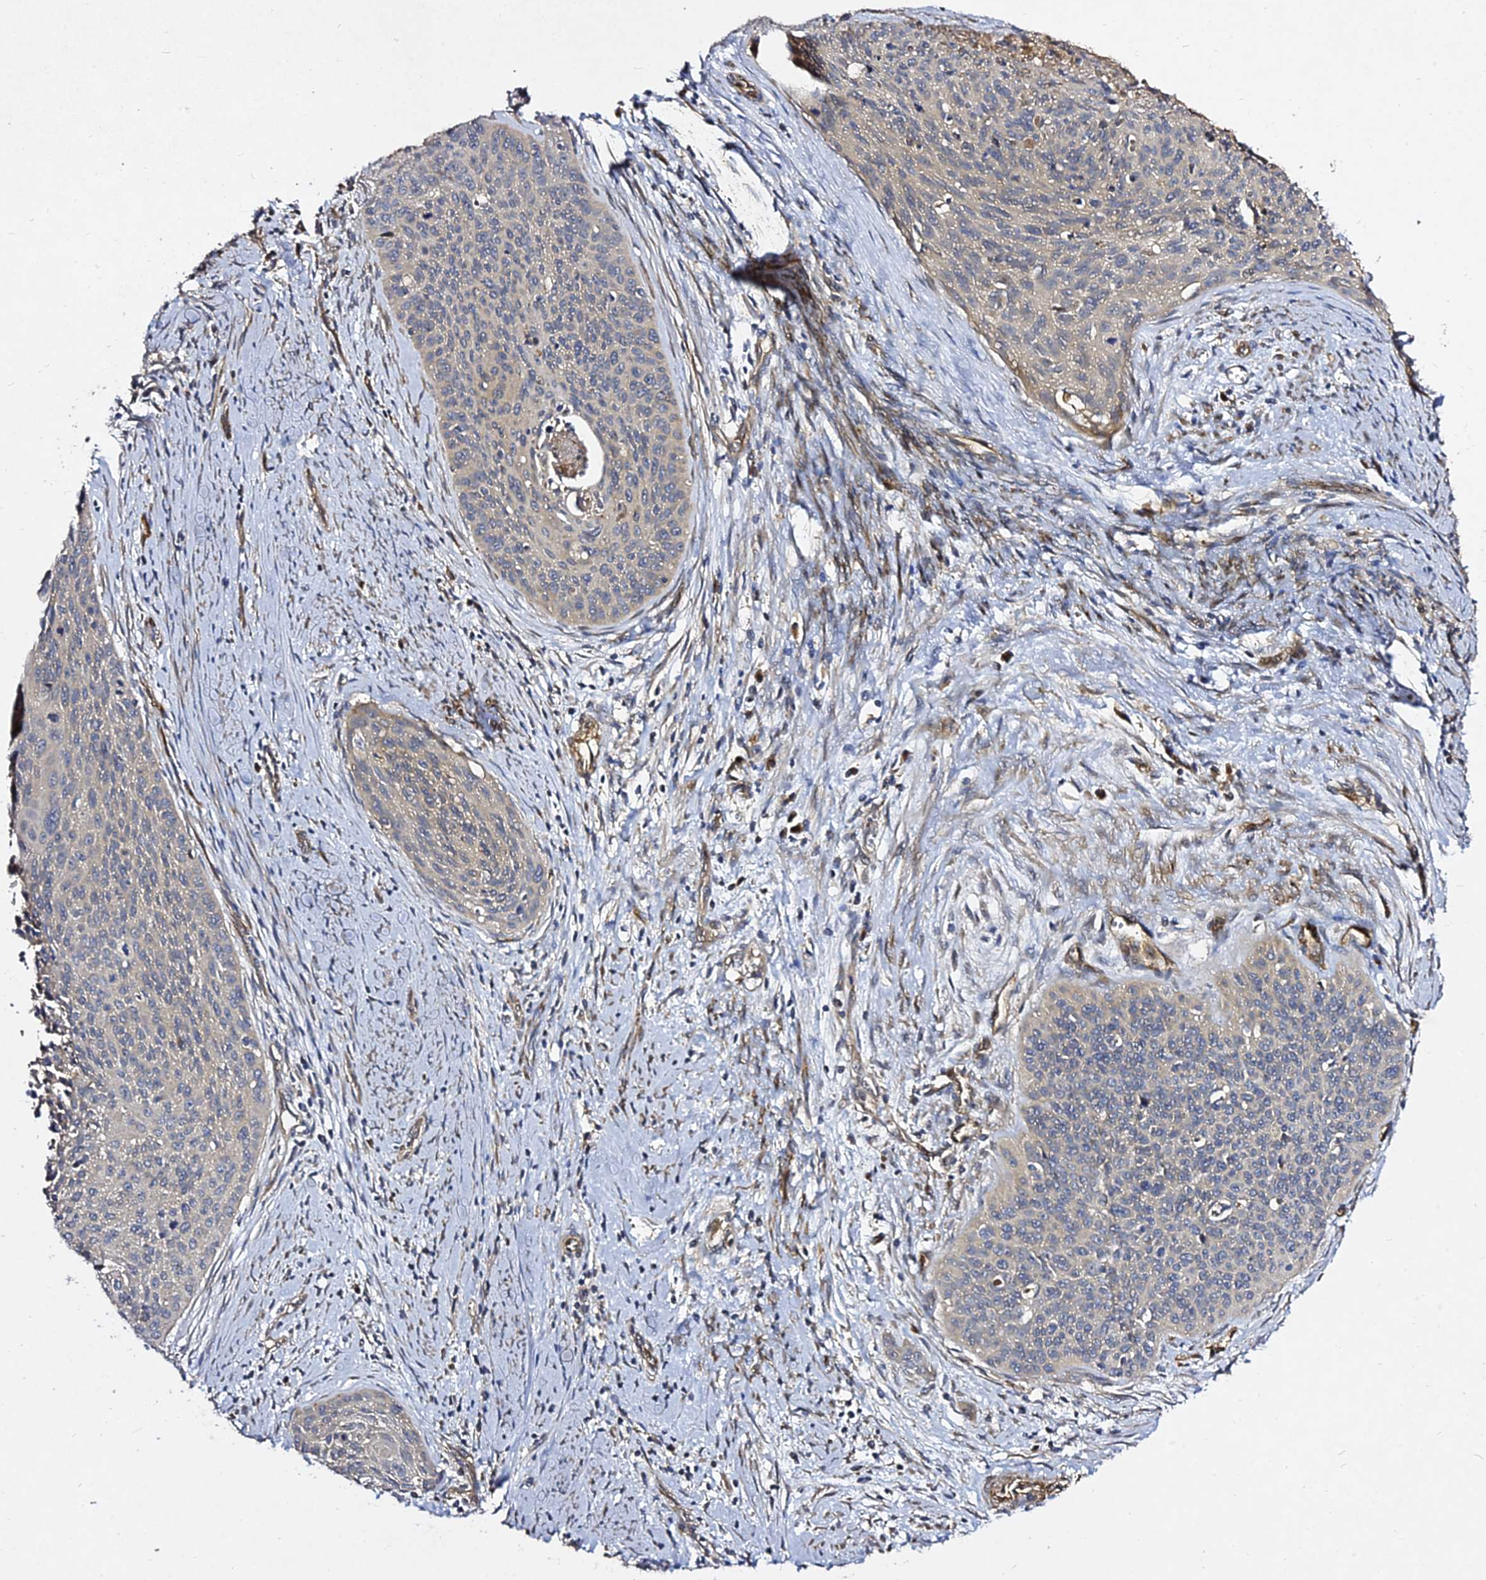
{"staining": {"intensity": "negative", "quantity": "none", "location": "none"}, "tissue": "cervical cancer", "cell_type": "Tumor cells", "image_type": "cancer", "snomed": [{"axis": "morphology", "description": "Squamous cell carcinoma, NOS"}, {"axis": "topography", "description": "Cervix"}], "caption": "A micrograph of cervical cancer stained for a protein demonstrates no brown staining in tumor cells.", "gene": "GRTP1", "patient": {"sex": "female", "age": 55}}